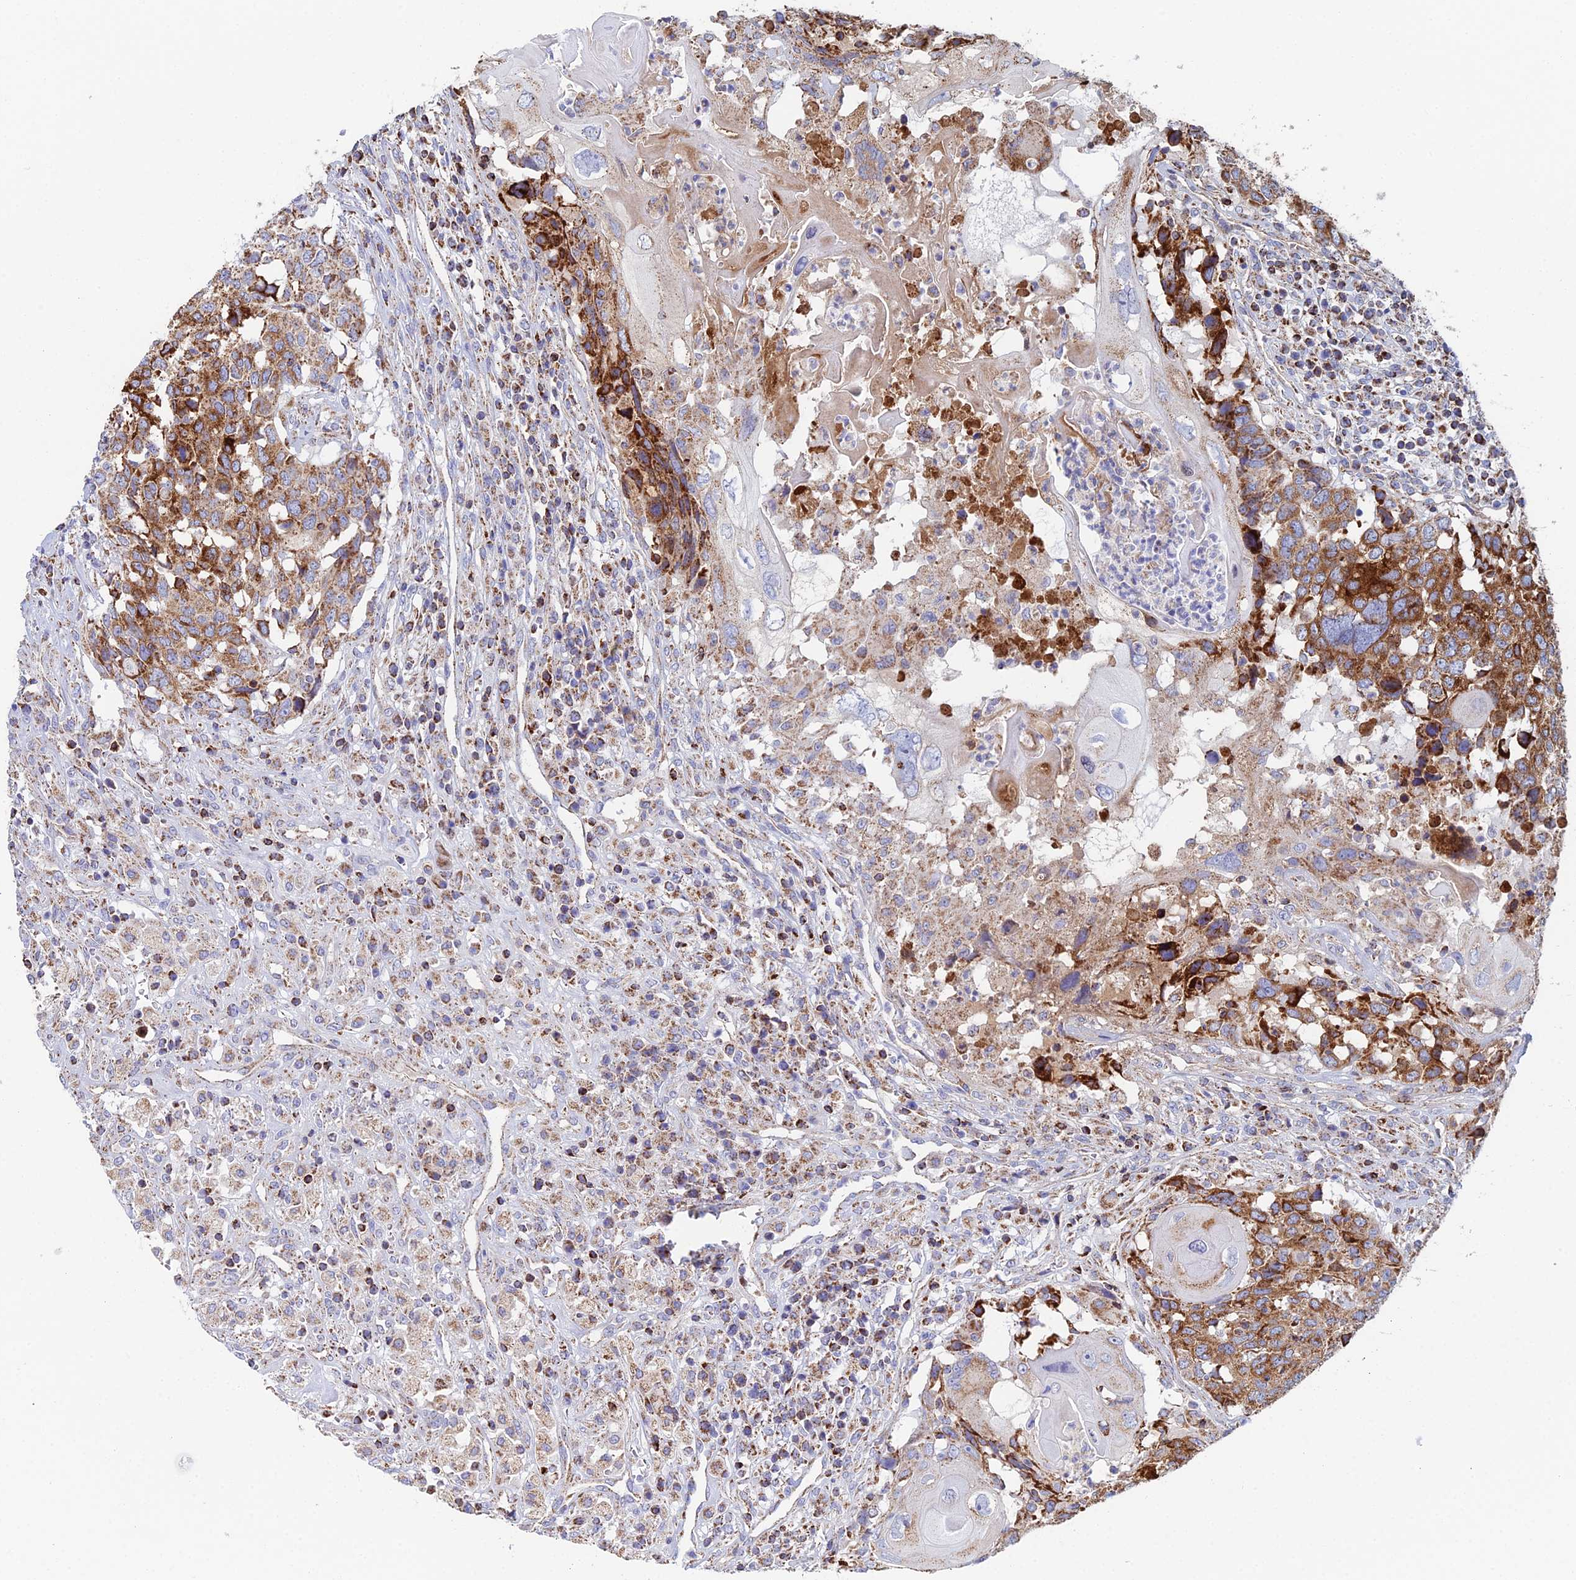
{"staining": {"intensity": "strong", "quantity": "25%-75%", "location": "cytoplasmic/membranous"}, "tissue": "head and neck cancer", "cell_type": "Tumor cells", "image_type": "cancer", "snomed": [{"axis": "morphology", "description": "Squamous cell carcinoma, NOS"}, {"axis": "topography", "description": "Head-Neck"}], "caption": "A high amount of strong cytoplasmic/membranous staining is appreciated in about 25%-75% of tumor cells in head and neck cancer (squamous cell carcinoma) tissue. The protein is stained brown, and the nuclei are stained in blue (DAB IHC with brightfield microscopy, high magnification).", "gene": "SPOCK2", "patient": {"sex": "male", "age": 66}}